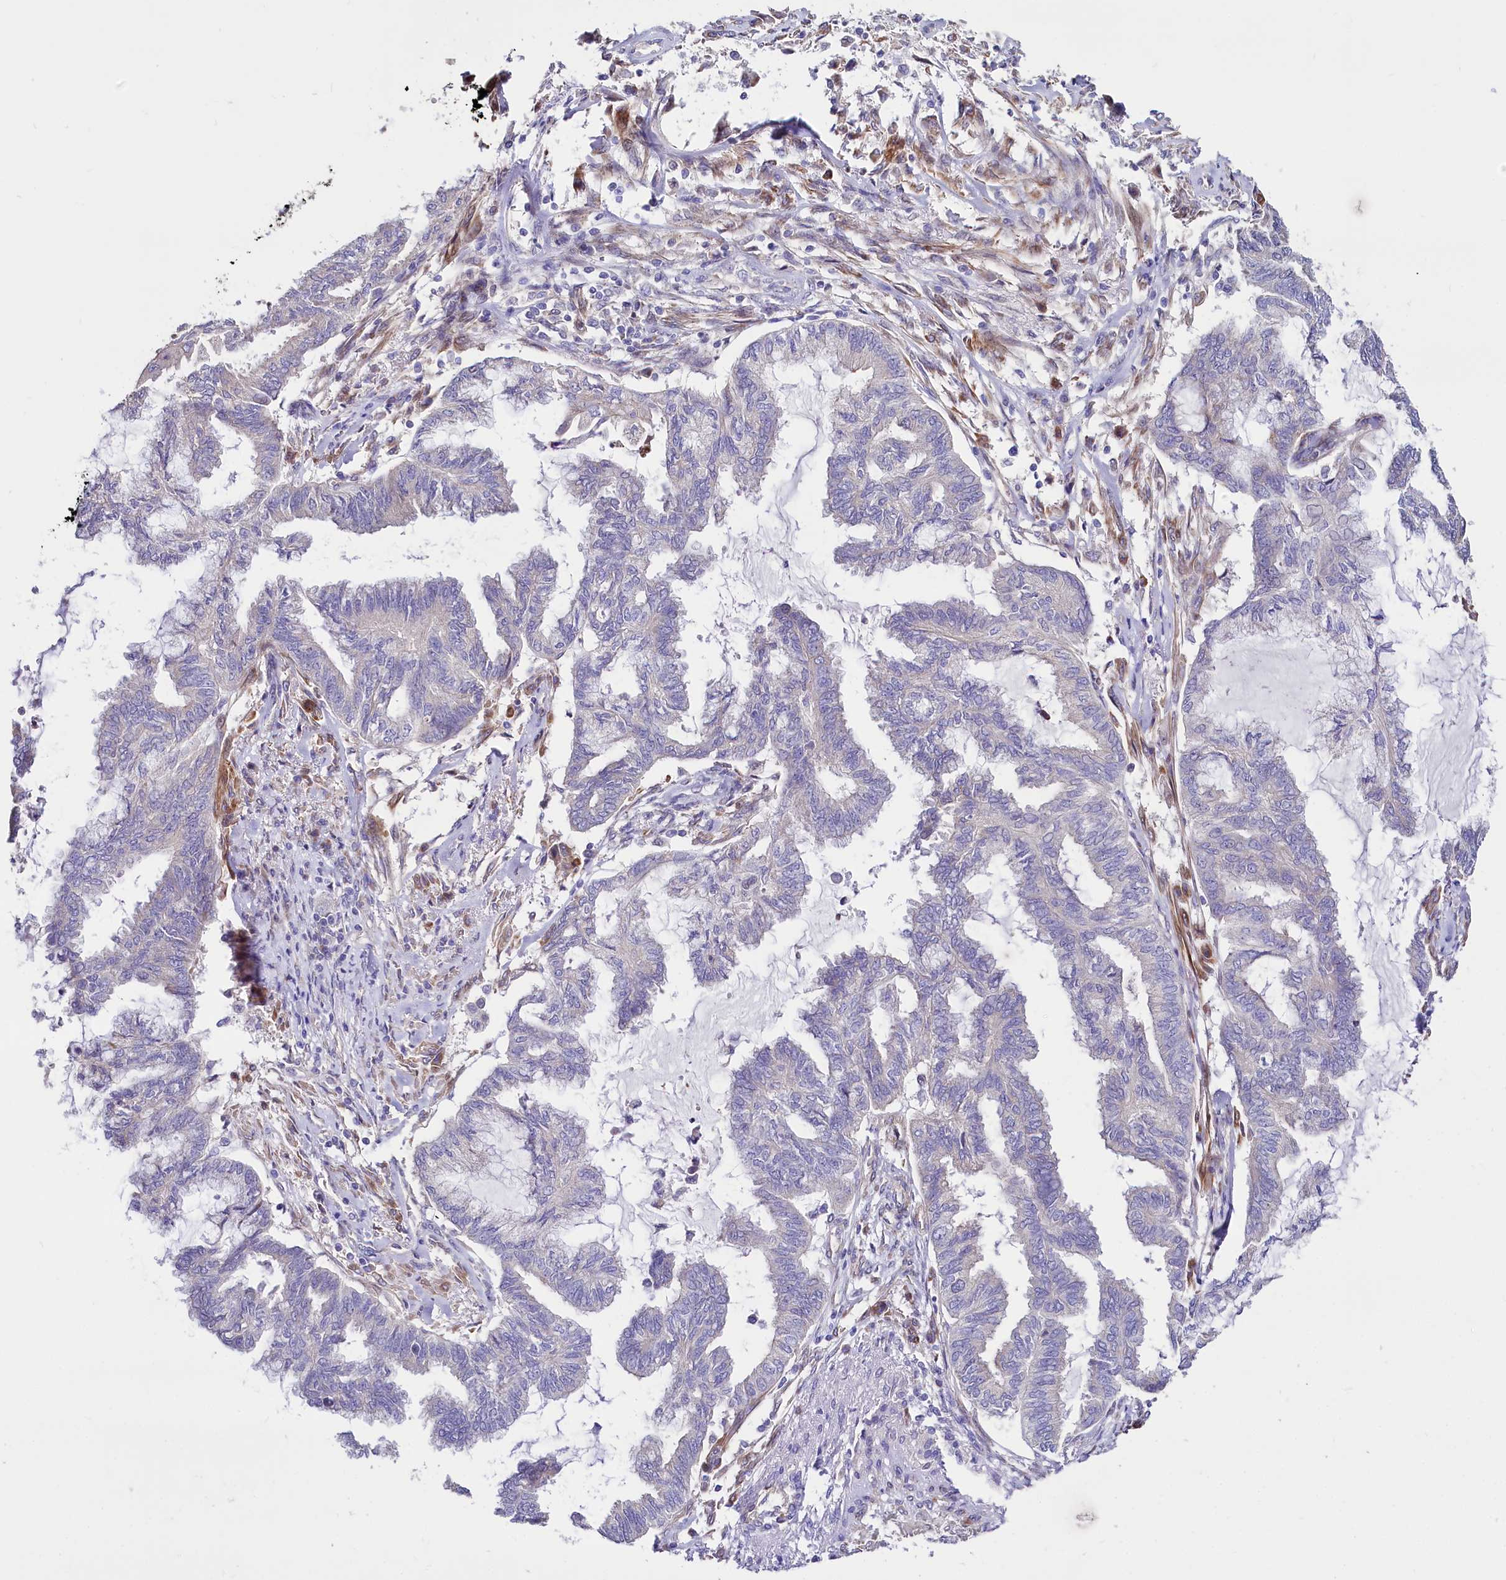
{"staining": {"intensity": "negative", "quantity": "none", "location": "none"}, "tissue": "endometrial cancer", "cell_type": "Tumor cells", "image_type": "cancer", "snomed": [{"axis": "morphology", "description": "Adenocarcinoma, NOS"}, {"axis": "topography", "description": "Endometrium"}], "caption": "A high-resolution histopathology image shows immunohistochemistry staining of adenocarcinoma (endometrial), which displays no significant expression in tumor cells.", "gene": "WNT8A", "patient": {"sex": "female", "age": 86}}